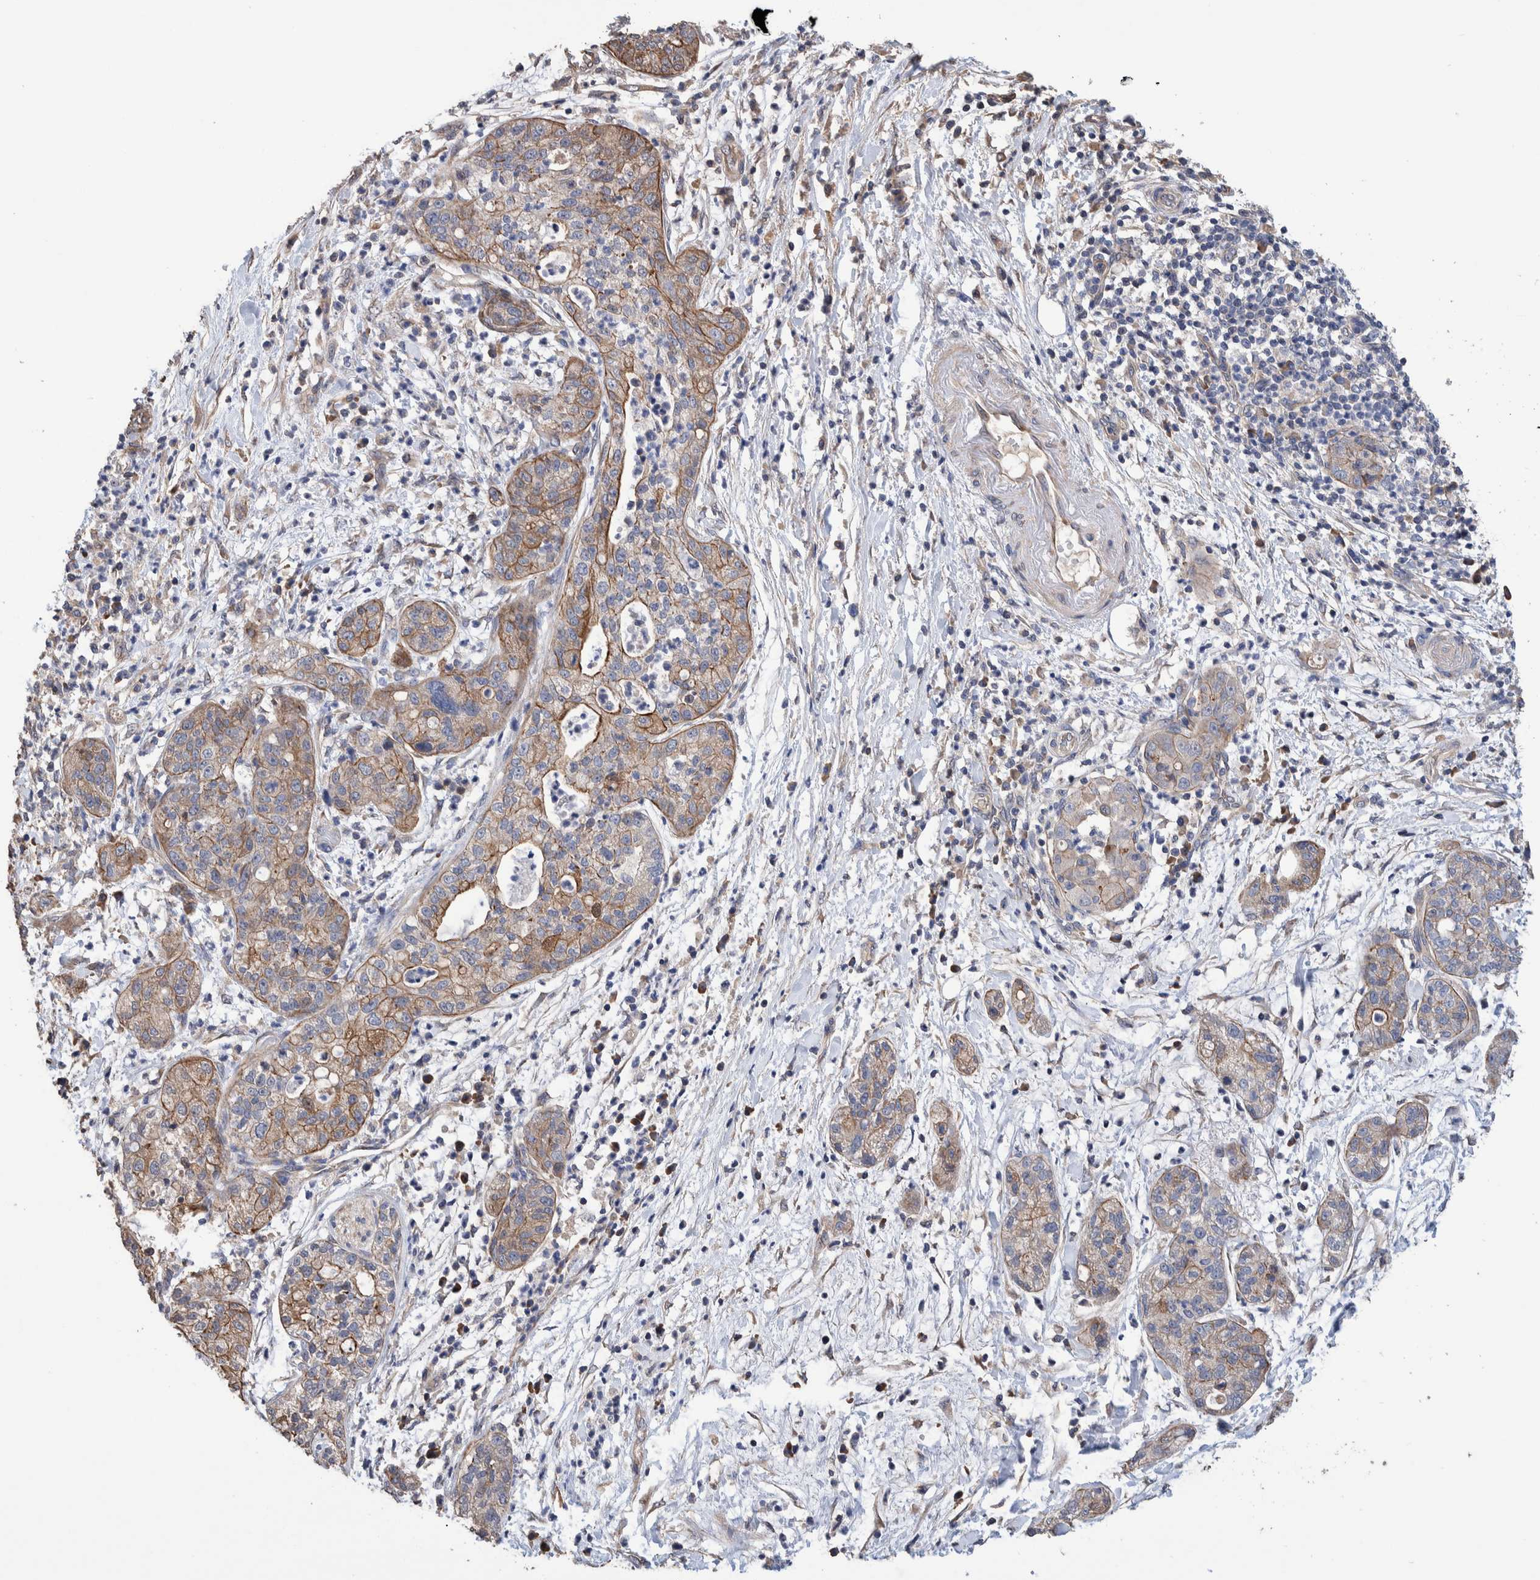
{"staining": {"intensity": "moderate", "quantity": "25%-75%", "location": "cytoplasmic/membranous"}, "tissue": "pancreatic cancer", "cell_type": "Tumor cells", "image_type": "cancer", "snomed": [{"axis": "morphology", "description": "Adenocarcinoma, NOS"}, {"axis": "topography", "description": "Pancreas"}], "caption": "The histopathology image exhibits a brown stain indicating the presence of a protein in the cytoplasmic/membranous of tumor cells in pancreatic cancer (adenocarcinoma).", "gene": "SLC45A4", "patient": {"sex": "female", "age": 78}}